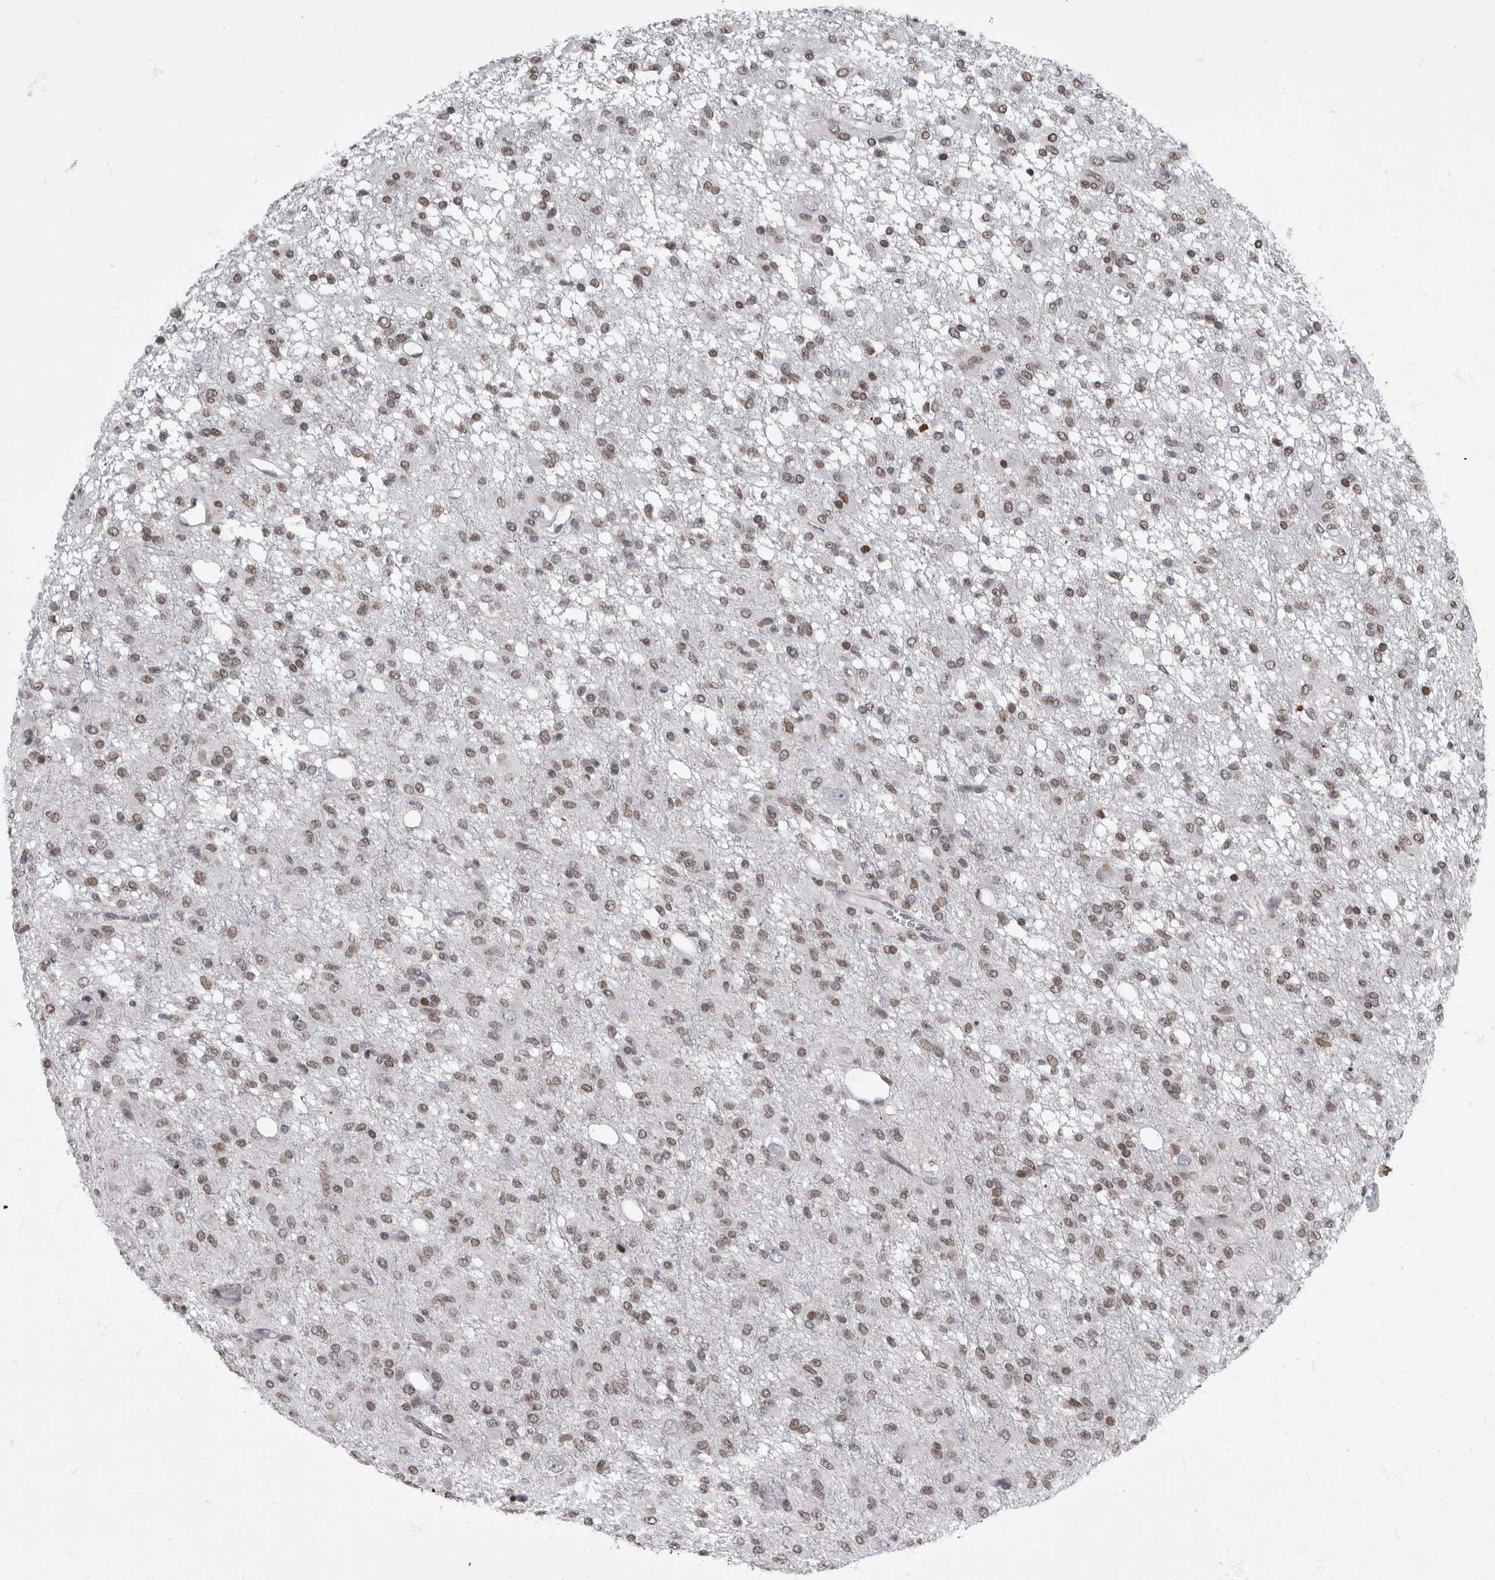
{"staining": {"intensity": "weak", "quantity": ">75%", "location": "nuclear"}, "tissue": "glioma", "cell_type": "Tumor cells", "image_type": "cancer", "snomed": [{"axis": "morphology", "description": "Glioma, malignant, High grade"}, {"axis": "topography", "description": "Brain"}], "caption": "Immunohistochemical staining of glioma demonstrates low levels of weak nuclear staining in approximately >75% of tumor cells.", "gene": "EVI5", "patient": {"sex": "female", "age": 59}}